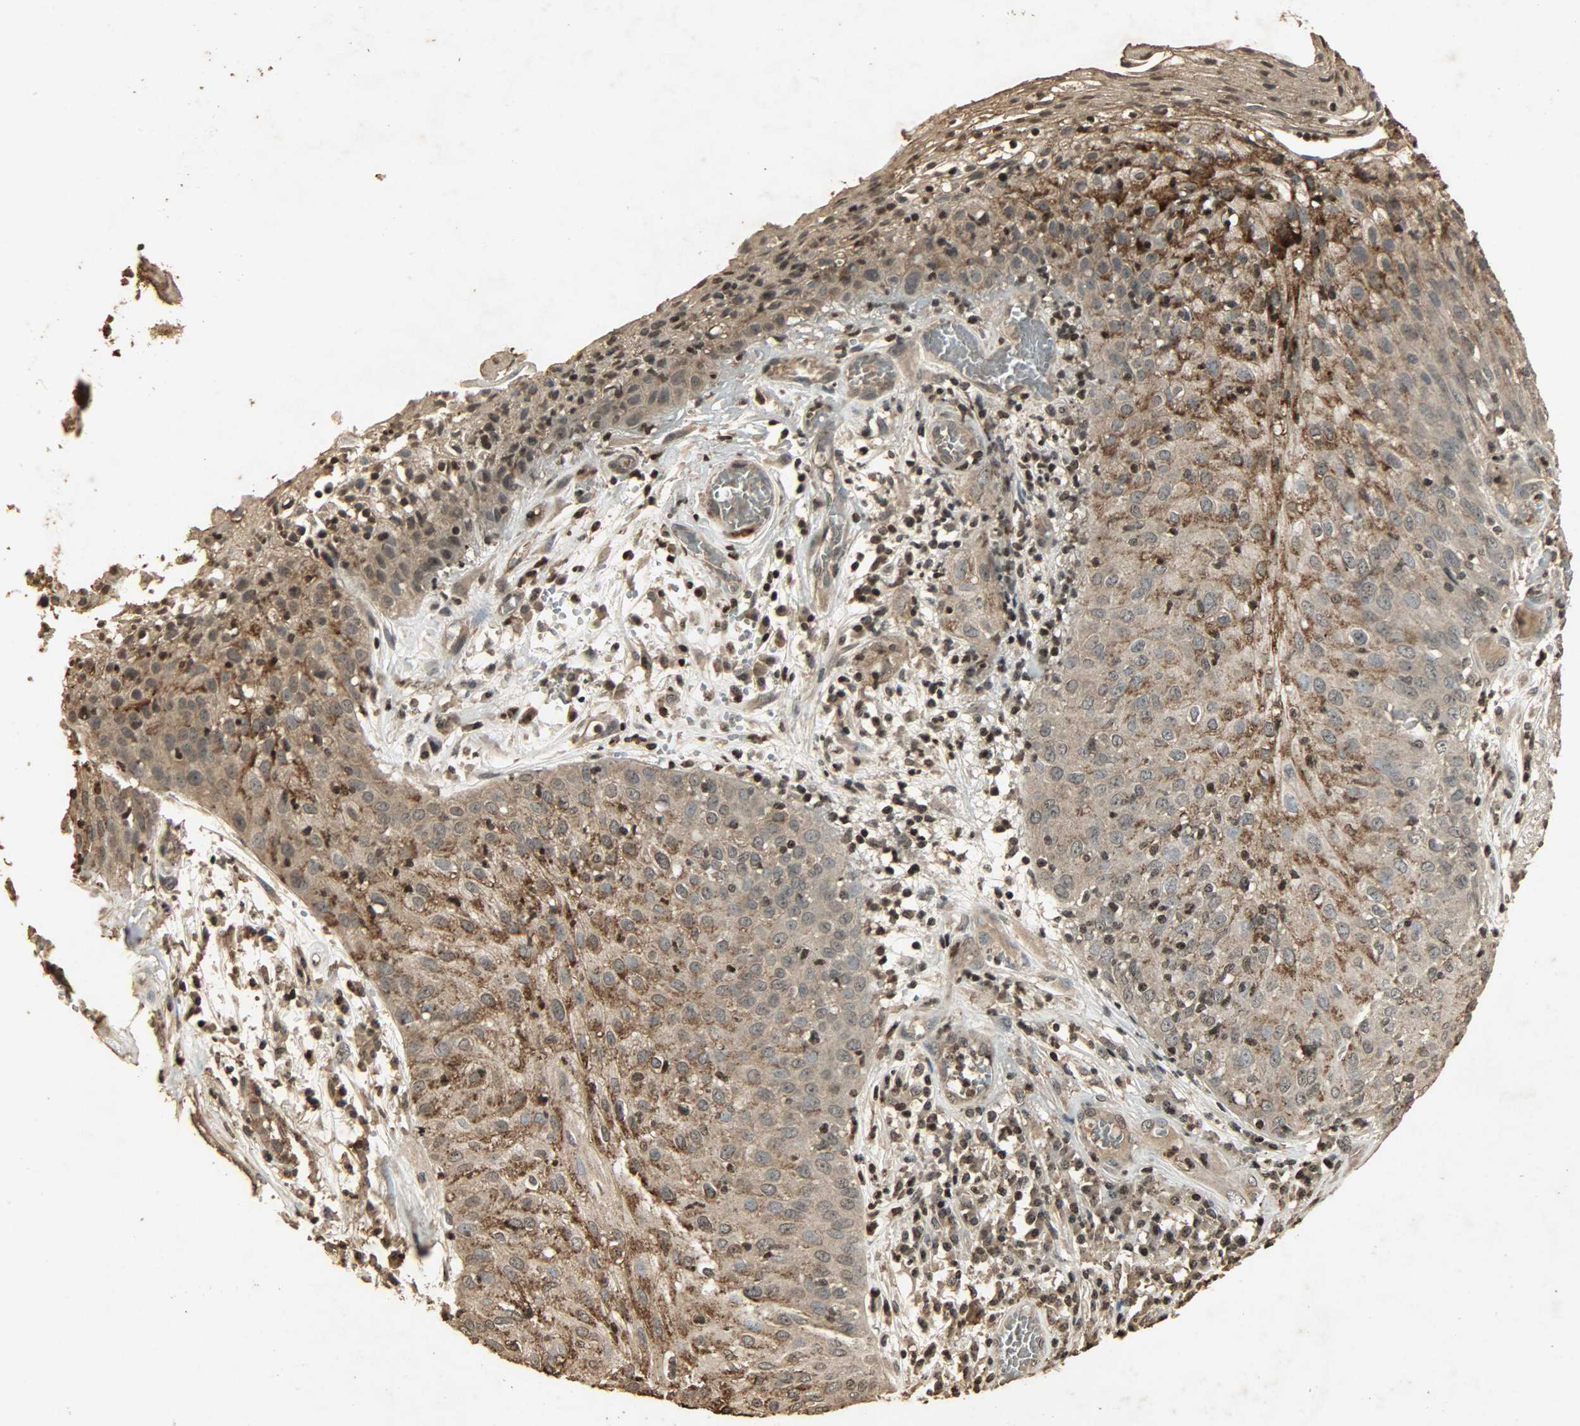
{"staining": {"intensity": "moderate", "quantity": ">75%", "location": "cytoplasmic/membranous,nuclear"}, "tissue": "skin cancer", "cell_type": "Tumor cells", "image_type": "cancer", "snomed": [{"axis": "morphology", "description": "Squamous cell carcinoma, NOS"}, {"axis": "topography", "description": "Skin"}], "caption": "Brown immunohistochemical staining in human skin cancer displays moderate cytoplasmic/membranous and nuclear positivity in about >75% of tumor cells.", "gene": "PPP3R1", "patient": {"sex": "male", "age": 65}}